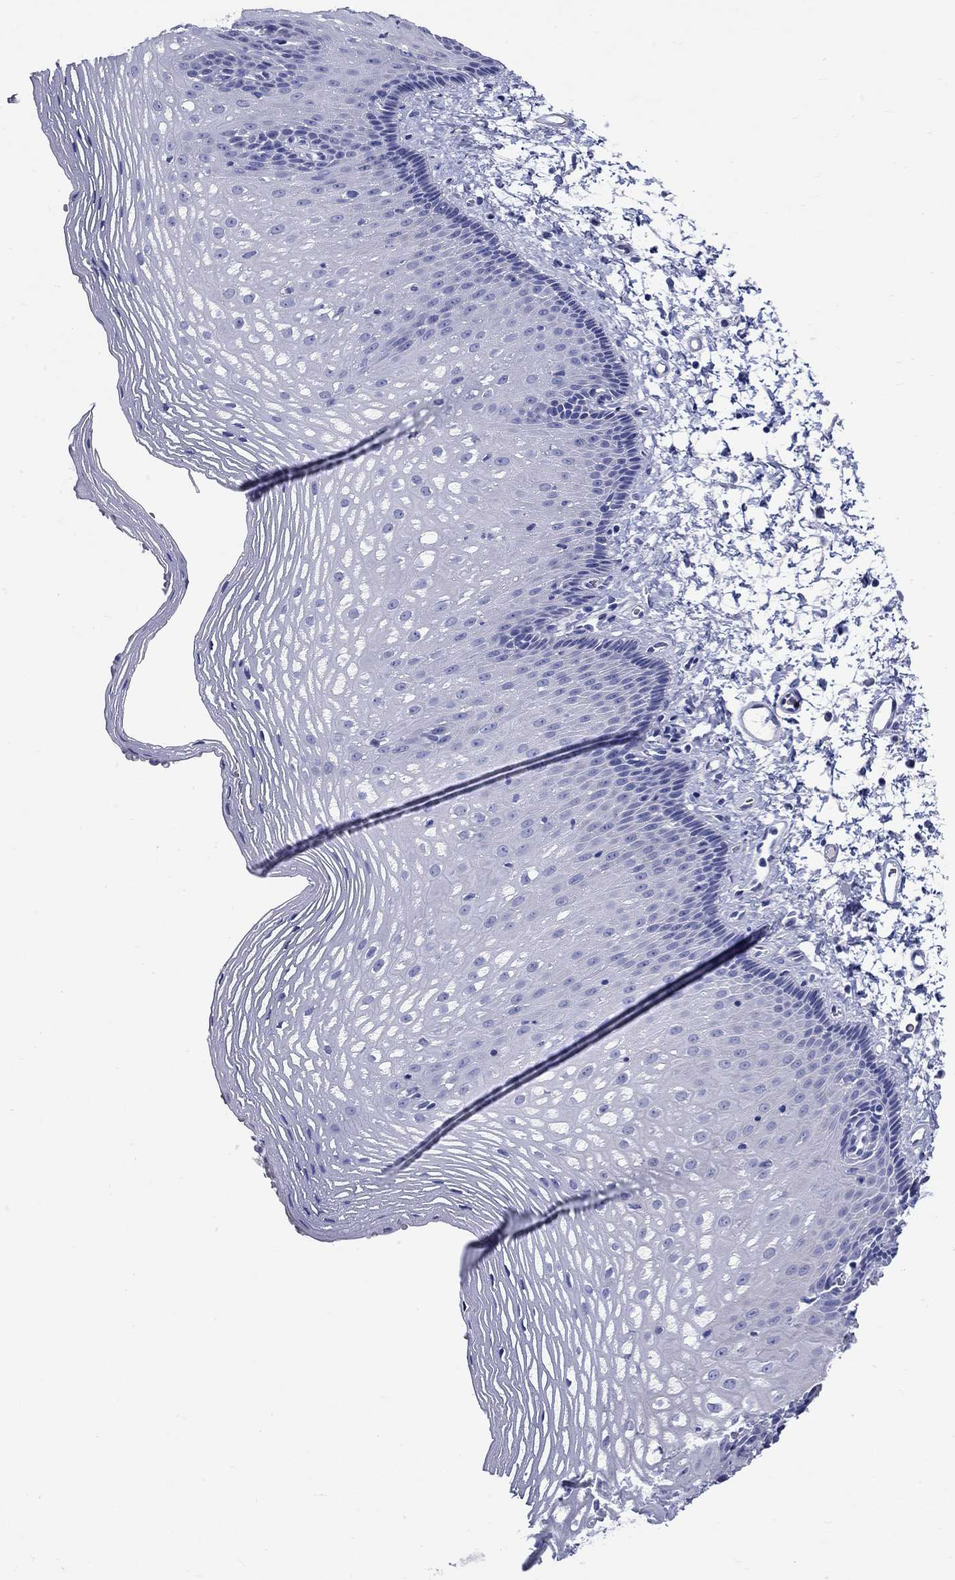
{"staining": {"intensity": "negative", "quantity": "none", "location": "none"}, "tissue": "esophagus", "cell_type": "Squamous epithelial cells", "image_type": "normal", "snomed": [{"axis": "morphology", "description": "Normal tissue, NOS"}, {"axis": "topography", "description": "Esophagus"}], "caption": "IHC micrograph of unremarkable esophagus: human esophagus stained with DAB displays no significant protein expression in squamous epithelial cells. (DAB (3,3'-diaminobenzidine) immunohistochemistry (IHC), high magnification).", "gene": "CRYGS", "patient": {"sex": "male", "age": 76}}